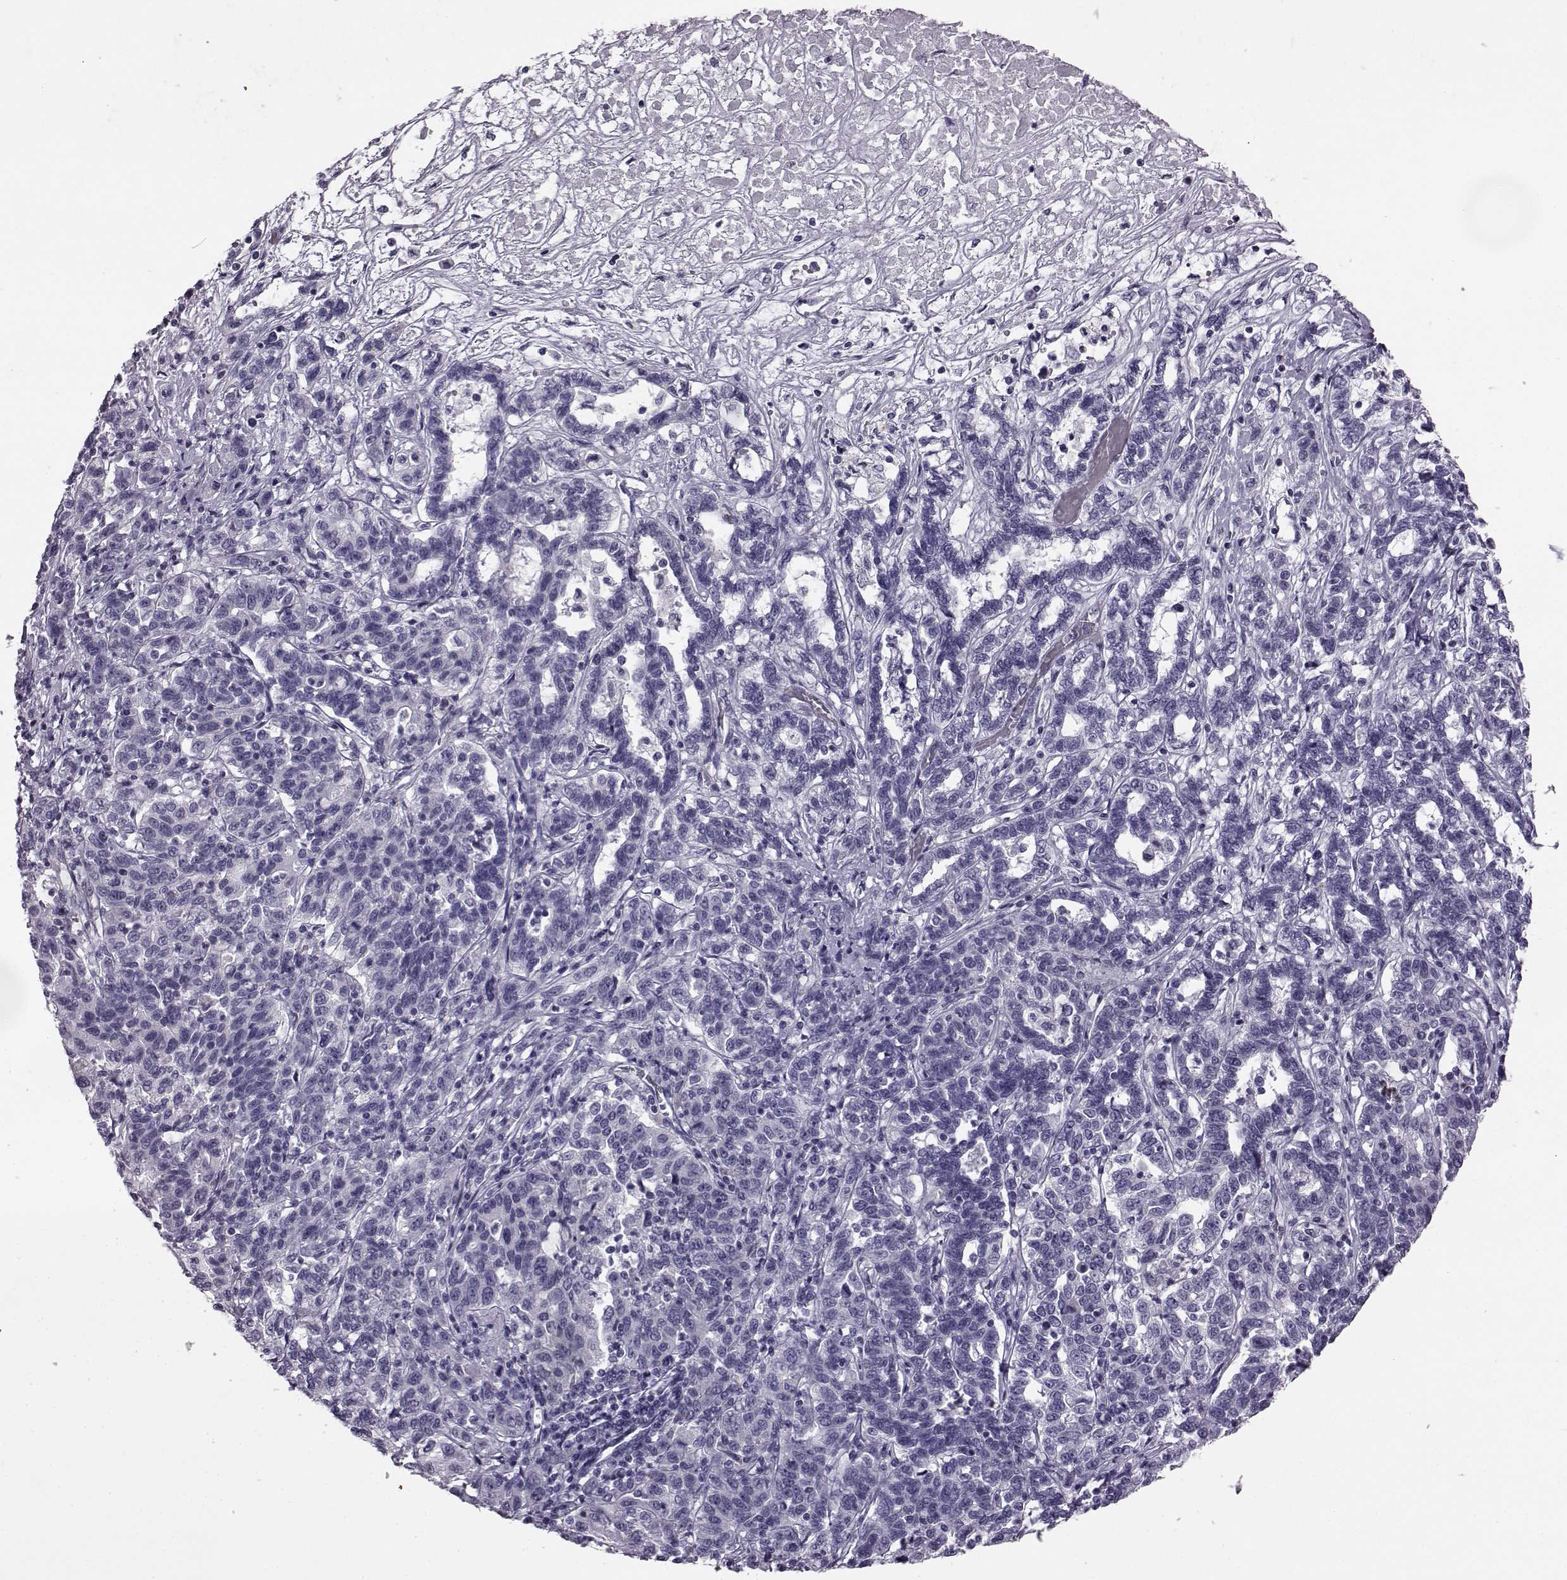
{"staining": {"intensity": "negative", "quantity": "none", "location": "none"}, "tissue": "liver cancer", "cell_type": "Tumor cells", "image_type": "cancer", "snomed": [{"axis": "morphology", "description": "Adenocarcinoma, NOS"}, {"axis": "morphology", "description": "Cholangiocarcinoma"}, {"axis": "topography", "description": "Liver"}], "caption": "Tumor cells are negative for brown protein staining in liver adenocarcinoma. Brightfield microscopy of immunohistochemistry (IHC) stained with DAB (3,3'-diaminobenzidine) (brown) and hematoxylin (blue), captured at high magnification.", "gene": "ODAD4", "patient": {"sex": "male", "age": 64}}